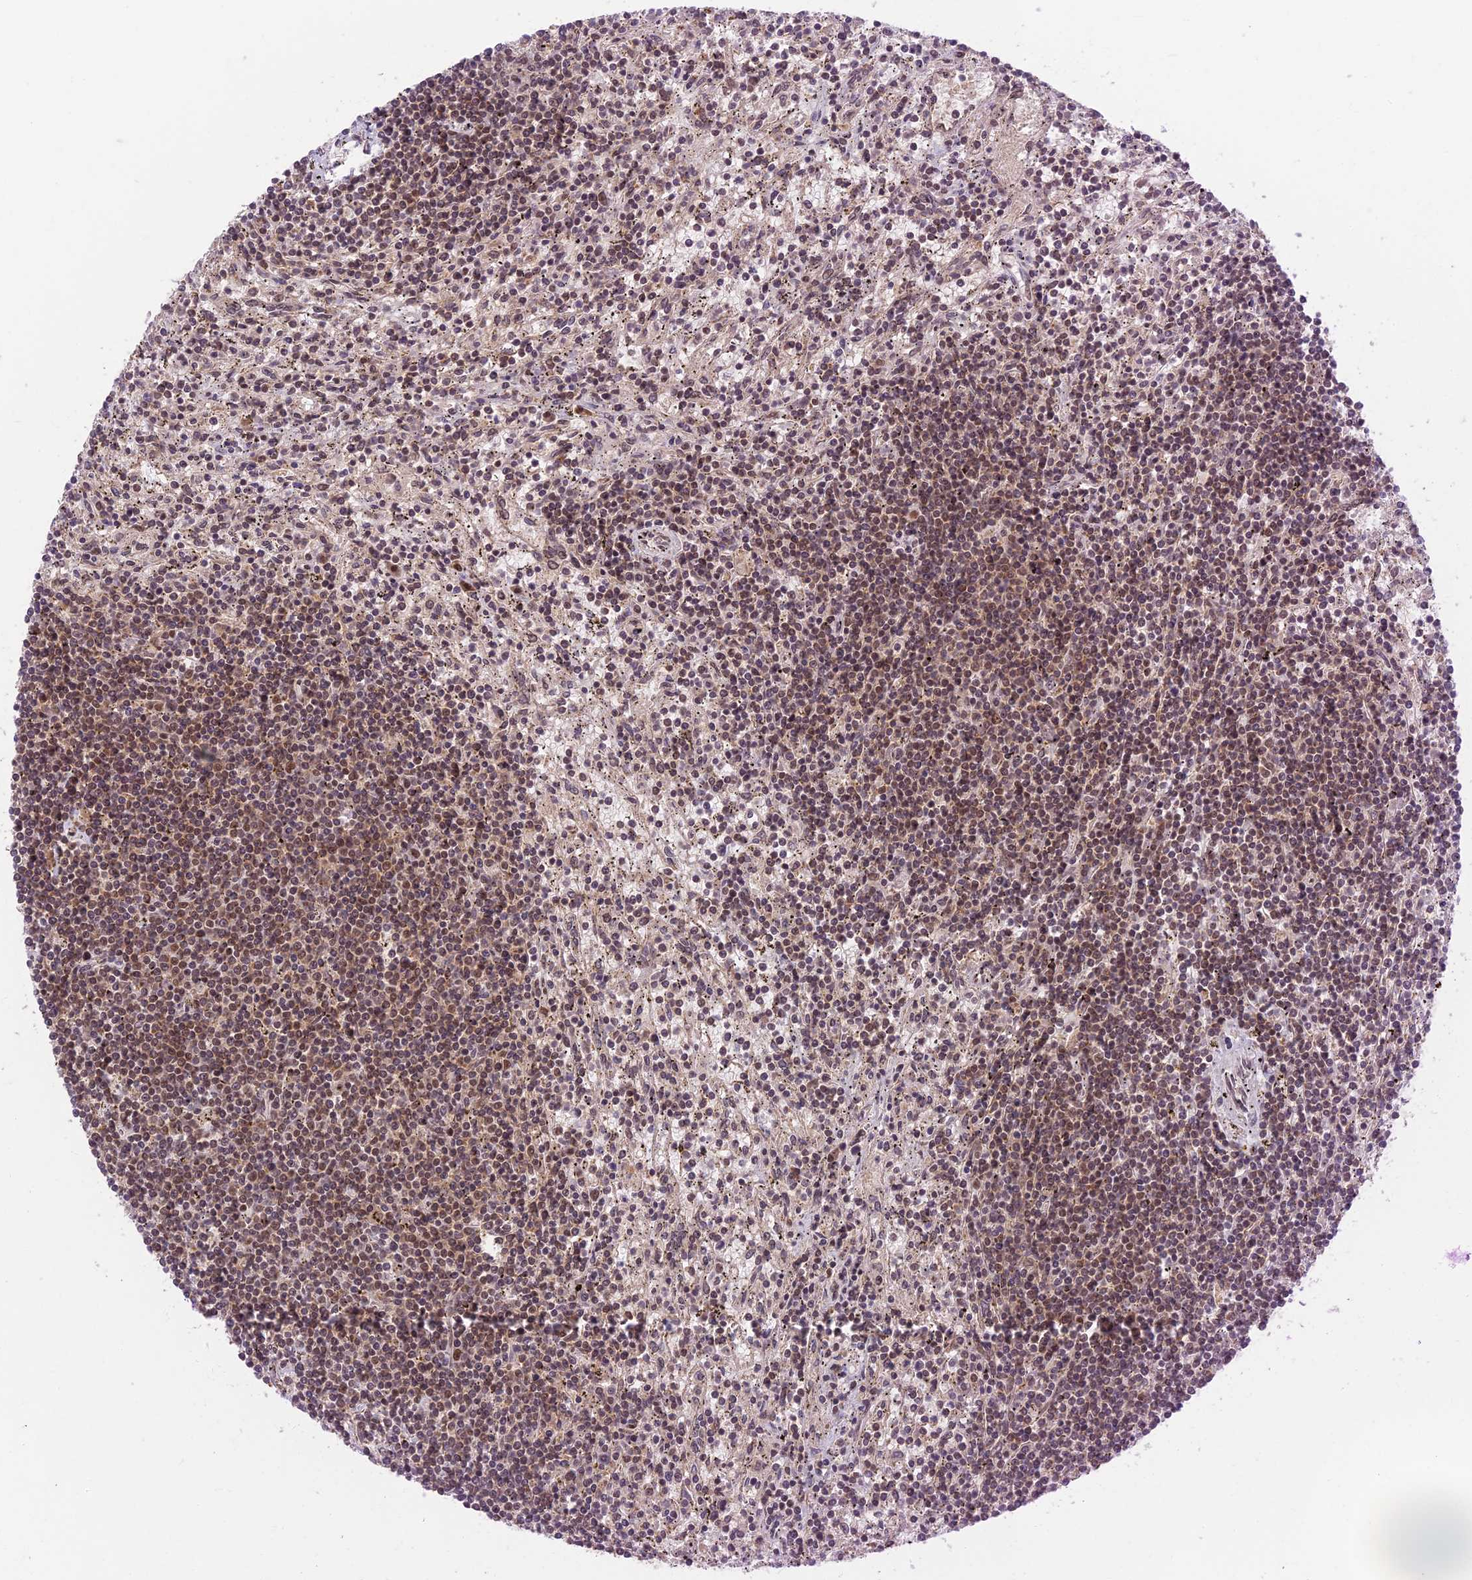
{"staining": {"intensity": "moderate", "quantity": ">75%", "location": "nuclear"}, "tissue": "lymphoma", "cell_type": "Tumor cells", "image_type": "cancer", "snomed": [{"axis": "morphology", "description": "Malignant lymphoma, non-Hodgkin's type, Low grade"}, {"axis": "topography", "description": "Spleen"}], "caption": "Moderate nuclear staining is appreciated in approximately >75% of tumor cells in lymphoma. (Brightfield microscopy of DAB IHC at high magnification).", "gene": "TCEA2", "patient": {"sex": "male", "age": 76}}